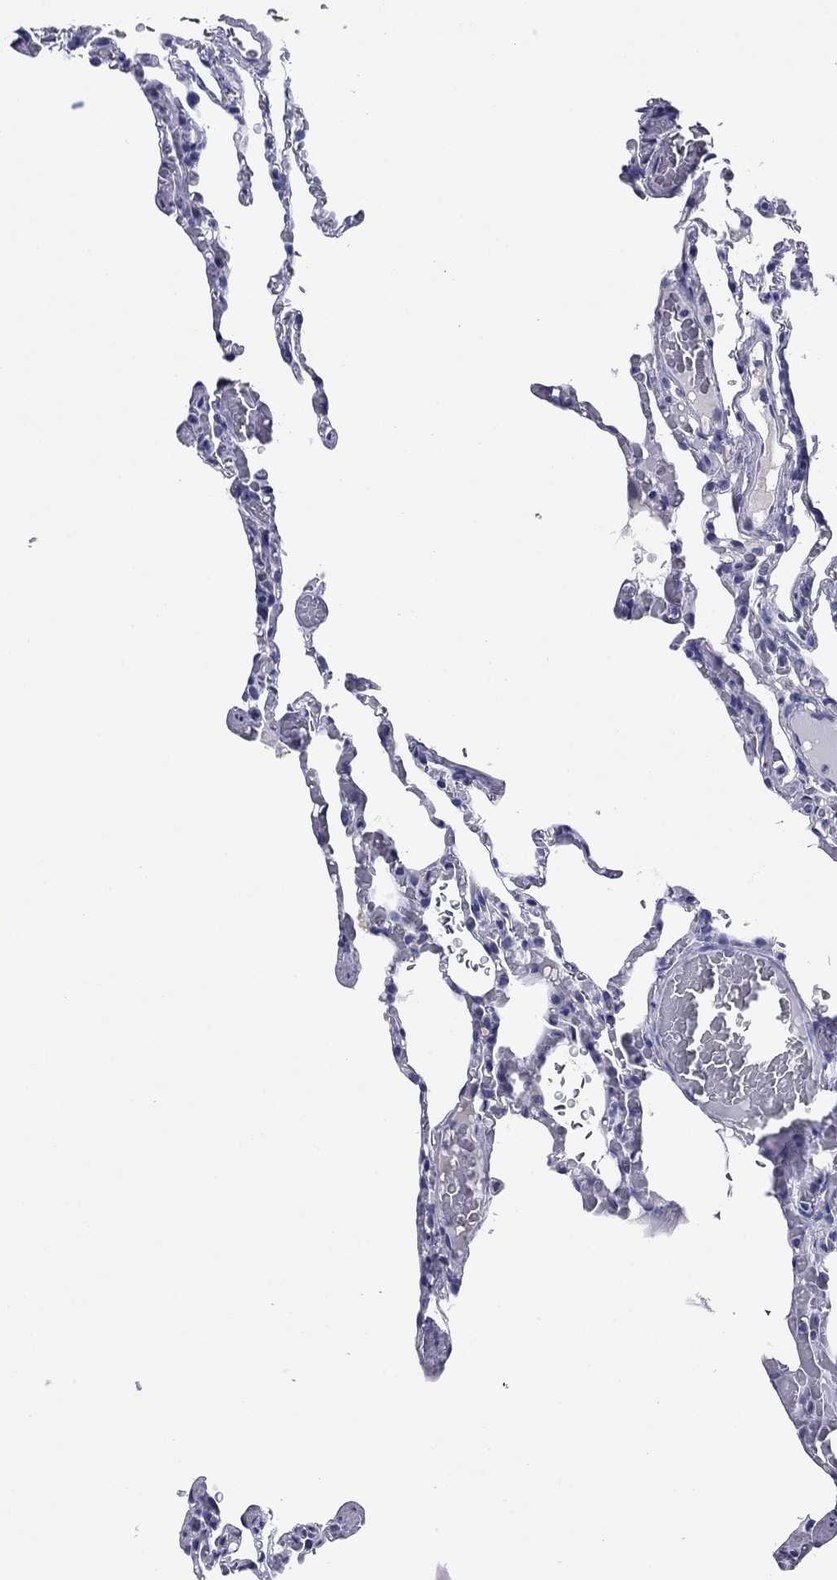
{"staining": {"intensity": "negative", "quantity": "none", "location": "none"}, "tissue": "lung", "cell_type": "Alveolar cells", "image_type": "normal", "snomed": [{"axis": "morphology", "description": "Normal tissue, NOS"}, {"axis": "topography", "description": "Lung"}], "caption": "DAB (3,3'-diaminobenzidine) immunohistochemical staining of normal lung exhibits no significant expression in alveolar cells.", "gene": "ABCC2", "patient": {"sex": "female", "age": 43}}